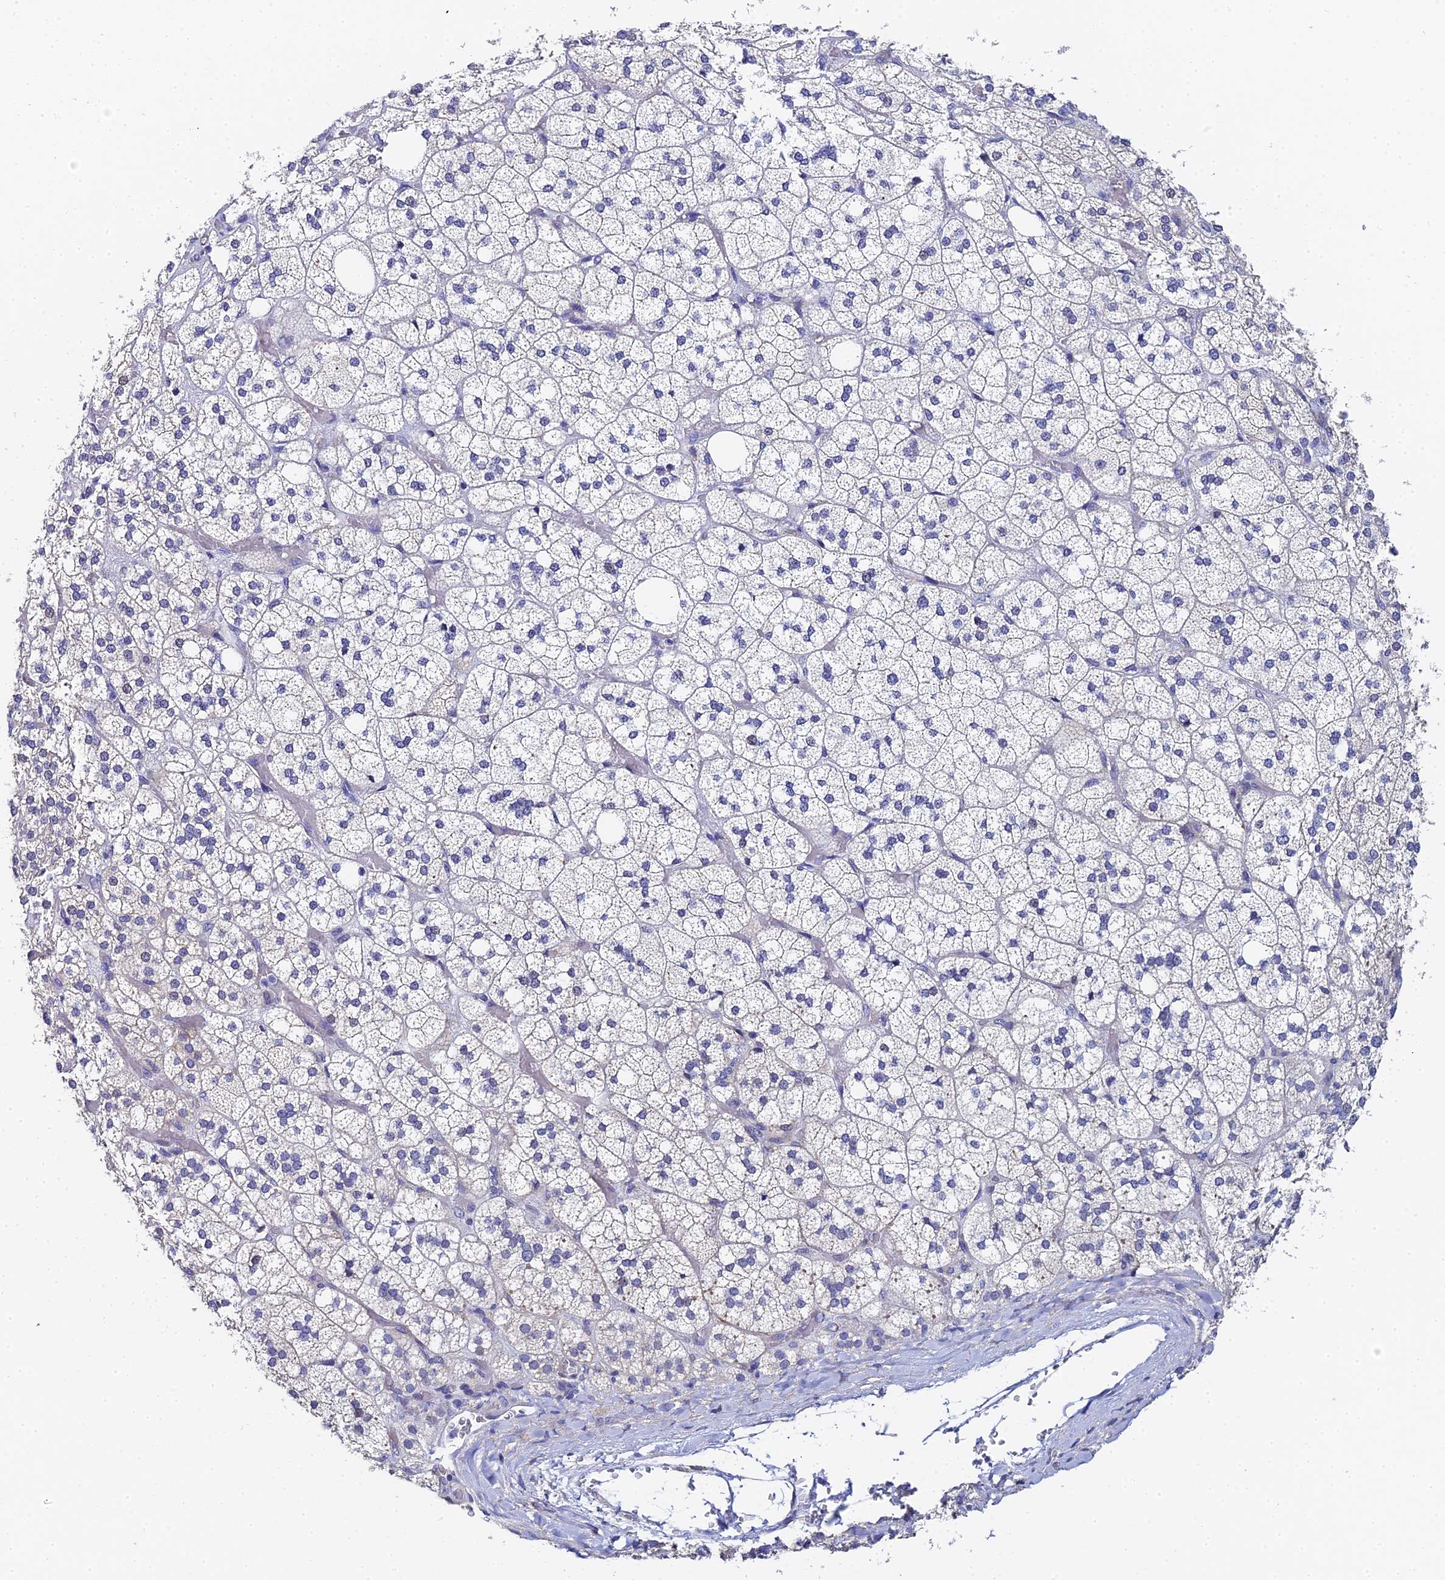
{"staining": {"intensity": "negative", "quantity": "none", "location": "none"}, "tissue": "adrenal gland", "cell_type": "Glandular cells", "image_type": "normal", "snomed": [{"axis": "morphology", "description": "Normal tissue, NOS"}, {"axis": "topography", "description": "Adrenal gland"}], "caption": "High power microscopy micrograph of an immunohistochemistry histopathology image of benign adrenal gland, revealing no significant expression in glandular cells.", "gene": "ENSG00000268674", "patient": {"sex": "male", "age": 61}}